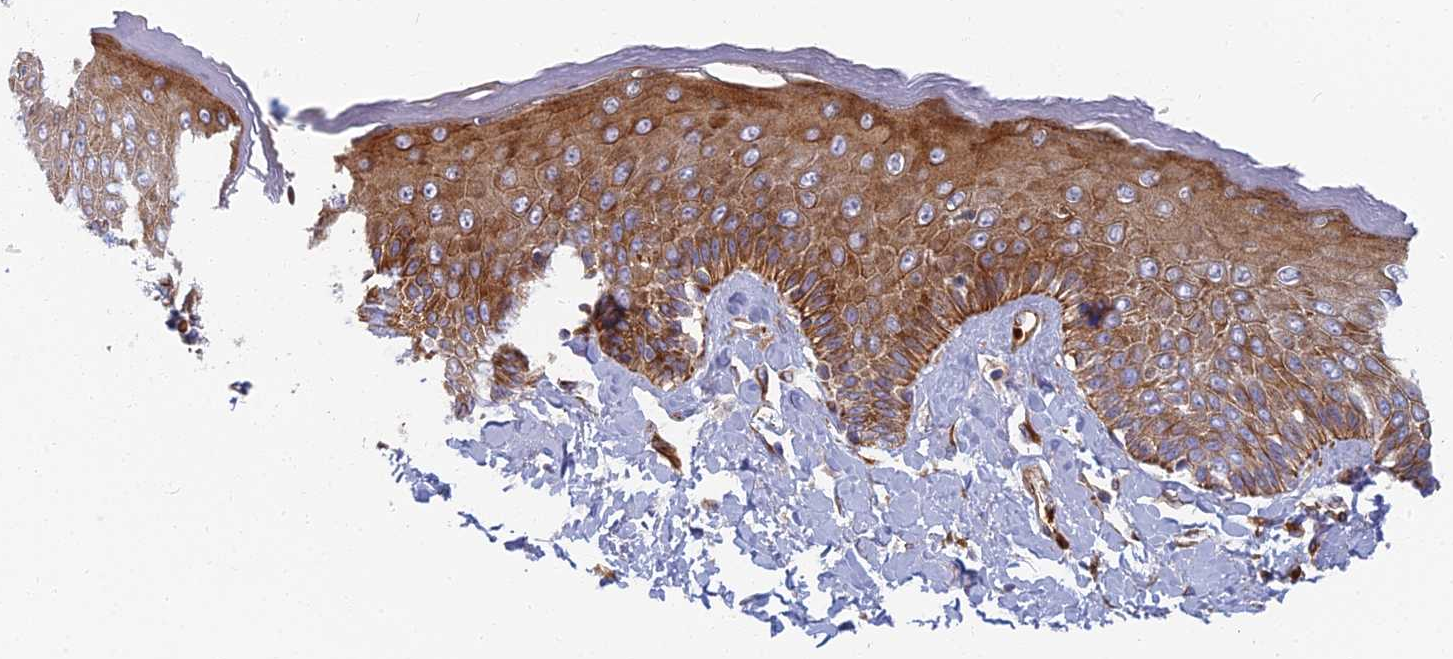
{"staining": {"intensity": "strong", "quantity": ">75%", "location": "cytoplasmic/membranous"}, "tissue": "skin", "cell_type": "Epidermal cells", "image_type": "normal", "snomed": [{"axis": "morphology", "description": "Normal tissue, NOS"}, {"axis": "topography", "description": "Anal"}], "caption": "A brown stain highlights strong cytoplasmic/membranous positivity of a protein in epidermal cells of benign skin. The staining was performed using DAB to visualize the protein expression in brown, while the nuclei were stained in blue with hematoxylin (Magnification: 20x).", "gene": "ABCB10", "patient": {"sex": "male", "age": 69}}